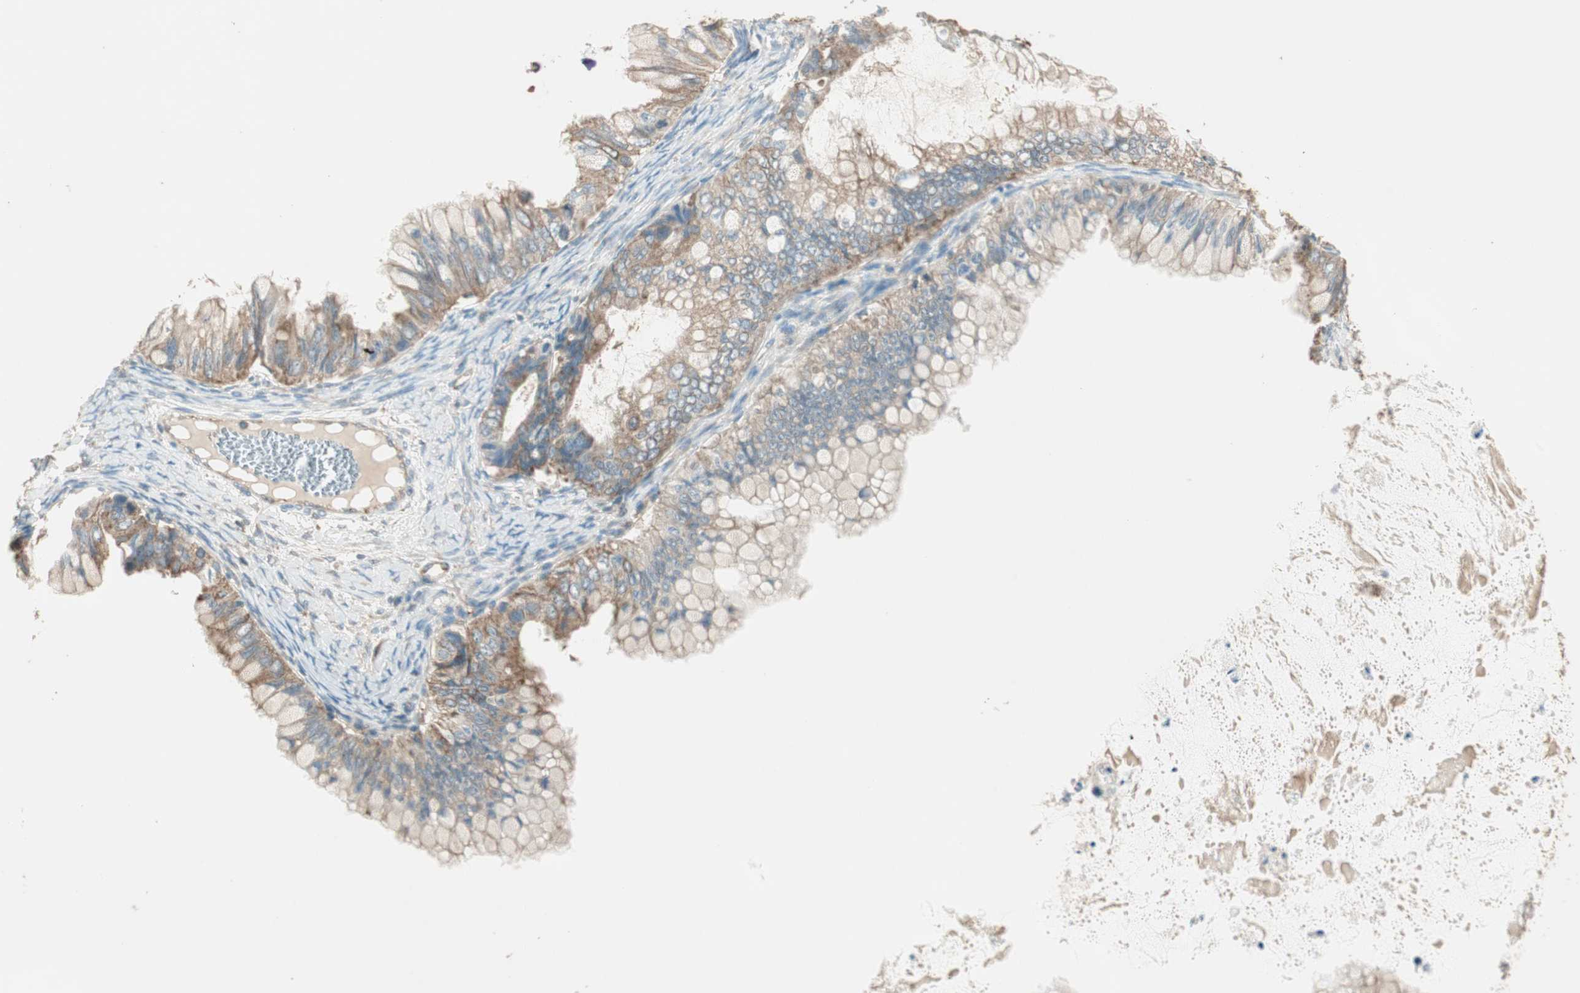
{"staining": {"intensity": "moderate", "quantity": ">75%", "location": "cytoplasmic/membranous"}, "tissue": "ovarian cancer", "cell_type": "Tumor cells", "image_type": "cancer", "snomed": [{"axis": "morphology", "description": "Cystadenocarcinoma, mucinous, NOS"}, {"axis": "topography", "description": "Ovary"}], "caption": "Ovarian cancer tissue displays moderate cytoplasmic/membranous expression in approximately >75% of tumor cells (Stains: DAB in brown, nuclei in blue, Microscopy: brightfield microscopy at high magnification).", "gene": "CC2D1A", "patient": {"sex": "female", "age": 80}}